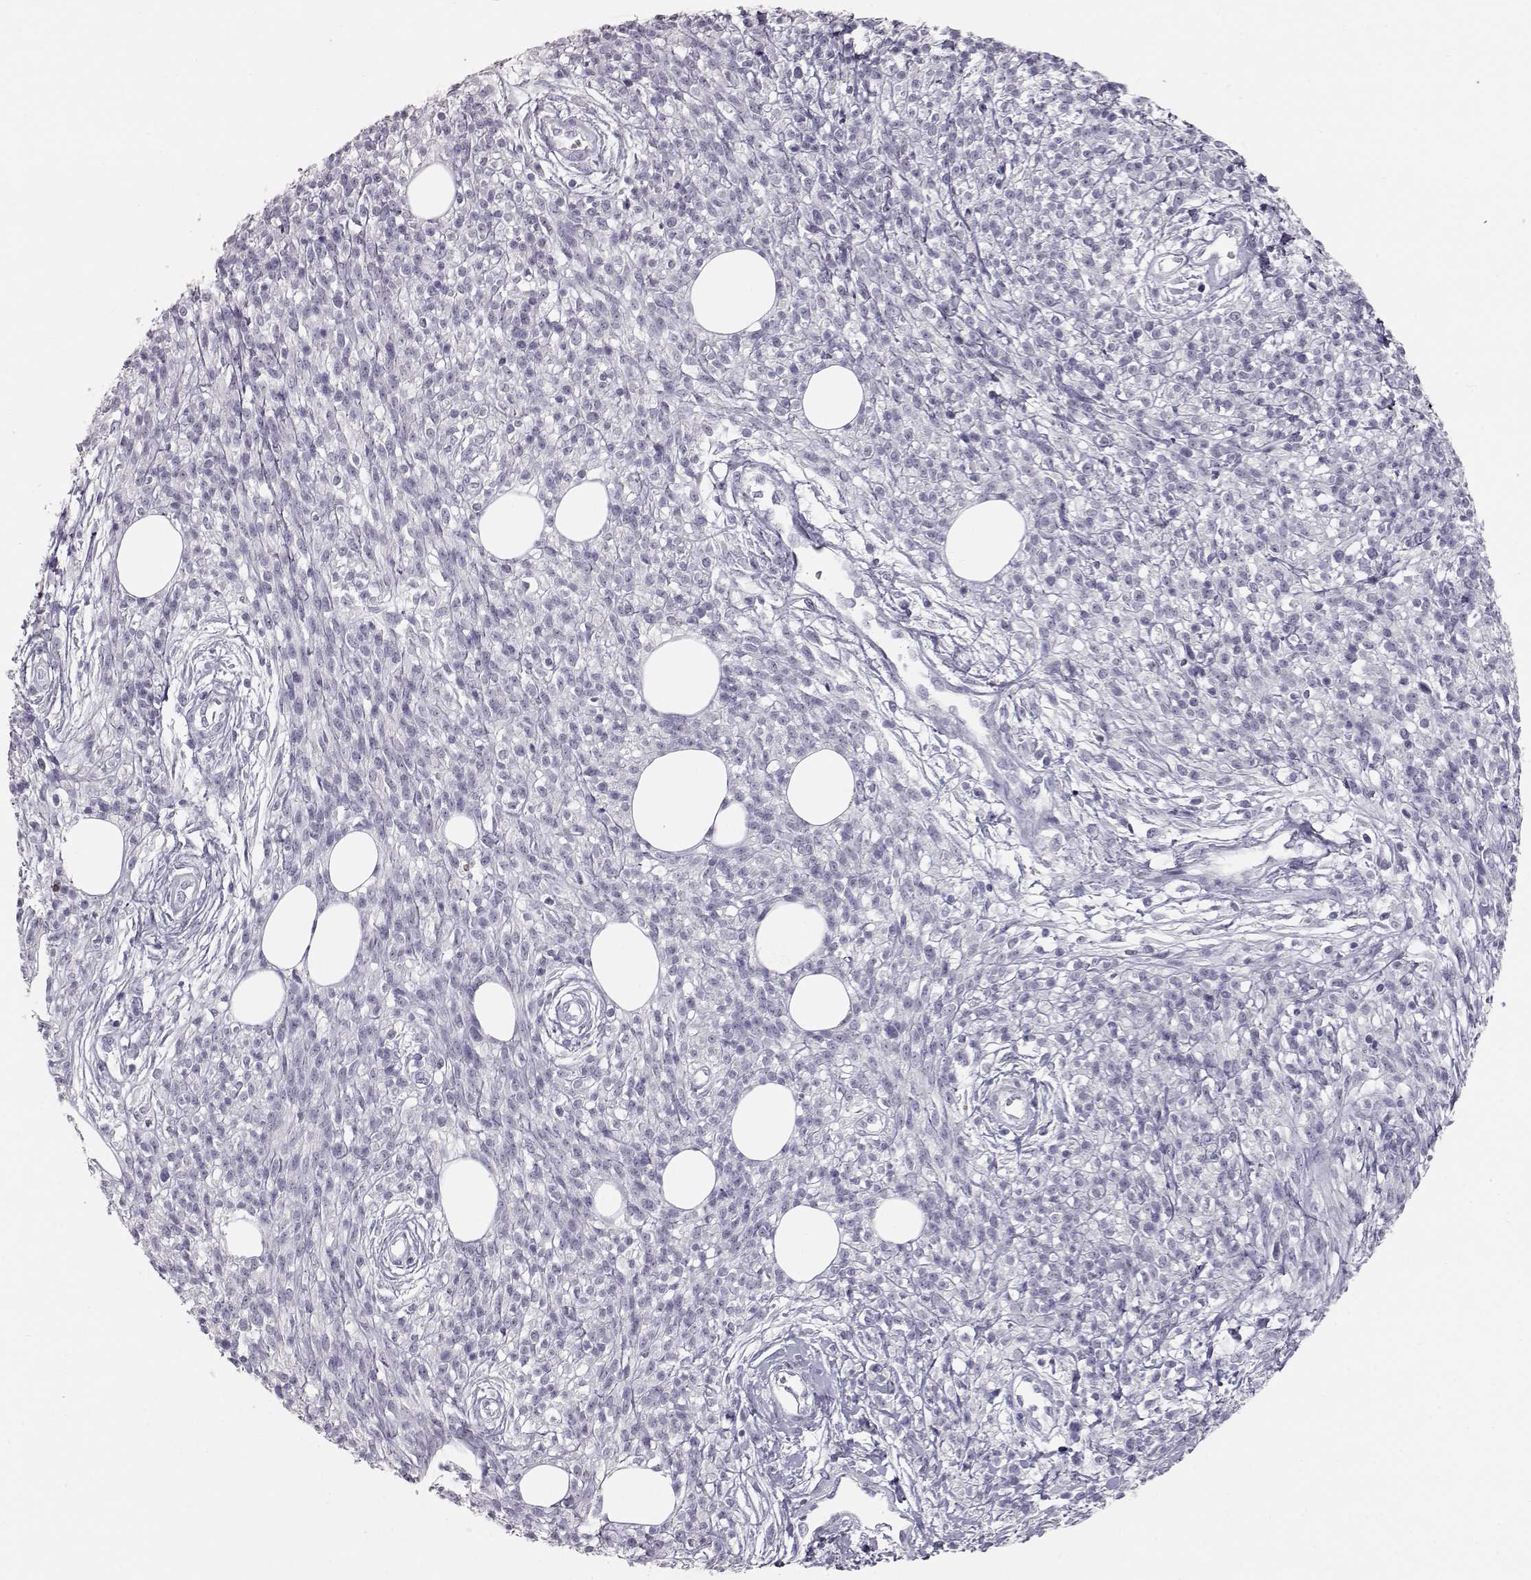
{"staining": {"intensity": "negative", "quantity": "none", "location": "none"}, "tissue": "melanoma", "cell_type": "Tumor cells", "image_type": "cancer", "snomed": [{"axis": "morphology", "description": "Malignant melanoma, NOS"}, {"axis": "topography", "description": "Skin"}, {"axis": "topography", "description": "Skin of trunk"}], "caption": "This is an IHC photomicrograph of malignant melanoma. There is no expression in tumor cells.", "gene": "KRTAP16-1", "patient": {"sex": "male", "age": 74}}